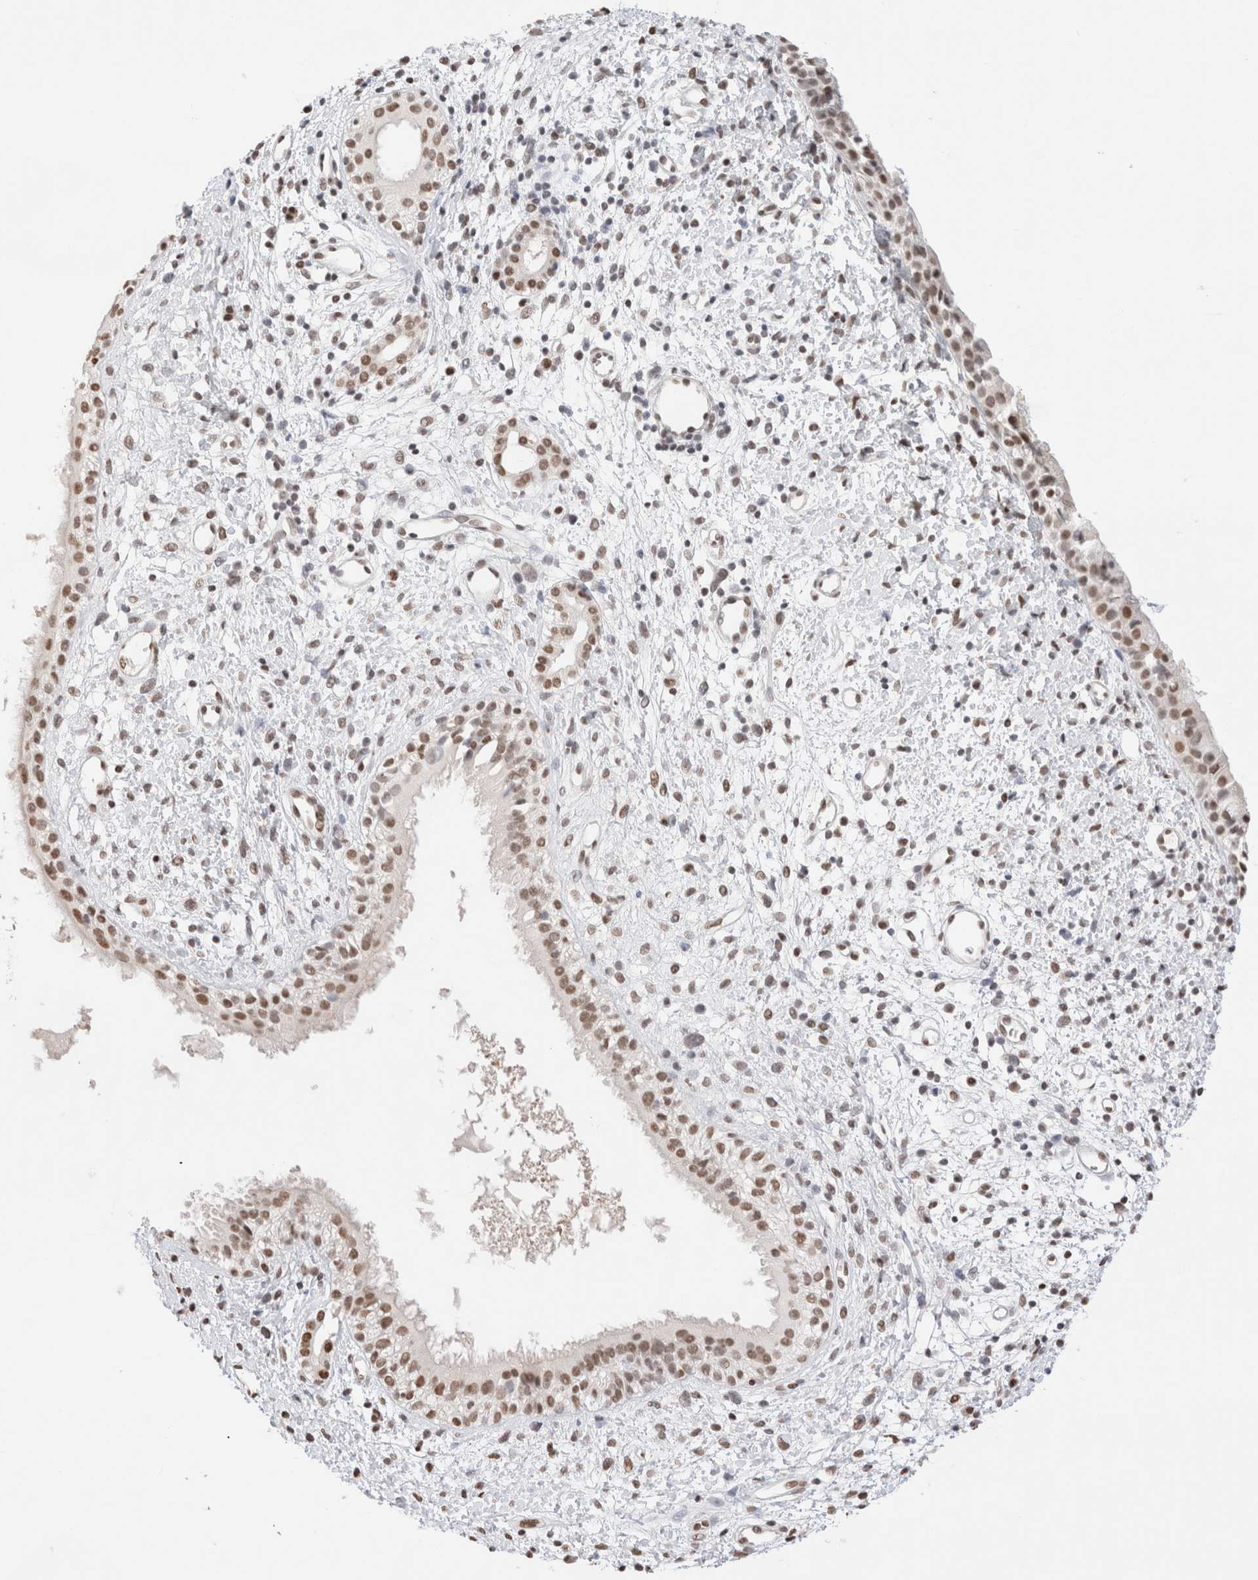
{"staining": {"intensity": "moderate", "quantity": ">75%", "location": "nuclear"}, "tissue": "nasopharynx", "cell_type": "Respiratory epithelial cells", "image_type": "normal", "snomed": [{"axis": "morphology", "description": "Normal tissue, NOS"}, {"axis": "topography", "description": "Nasopharynx"}], "caption": "Approximately >75% of respiratory epithelial cells in unremarkable human nasopharynx reveal moderate nuclear protein positivity as visualized by brown immunohistochemical staining.", "gene": "SUPT3H", "patient": {"sex": "male", "age": 22}}